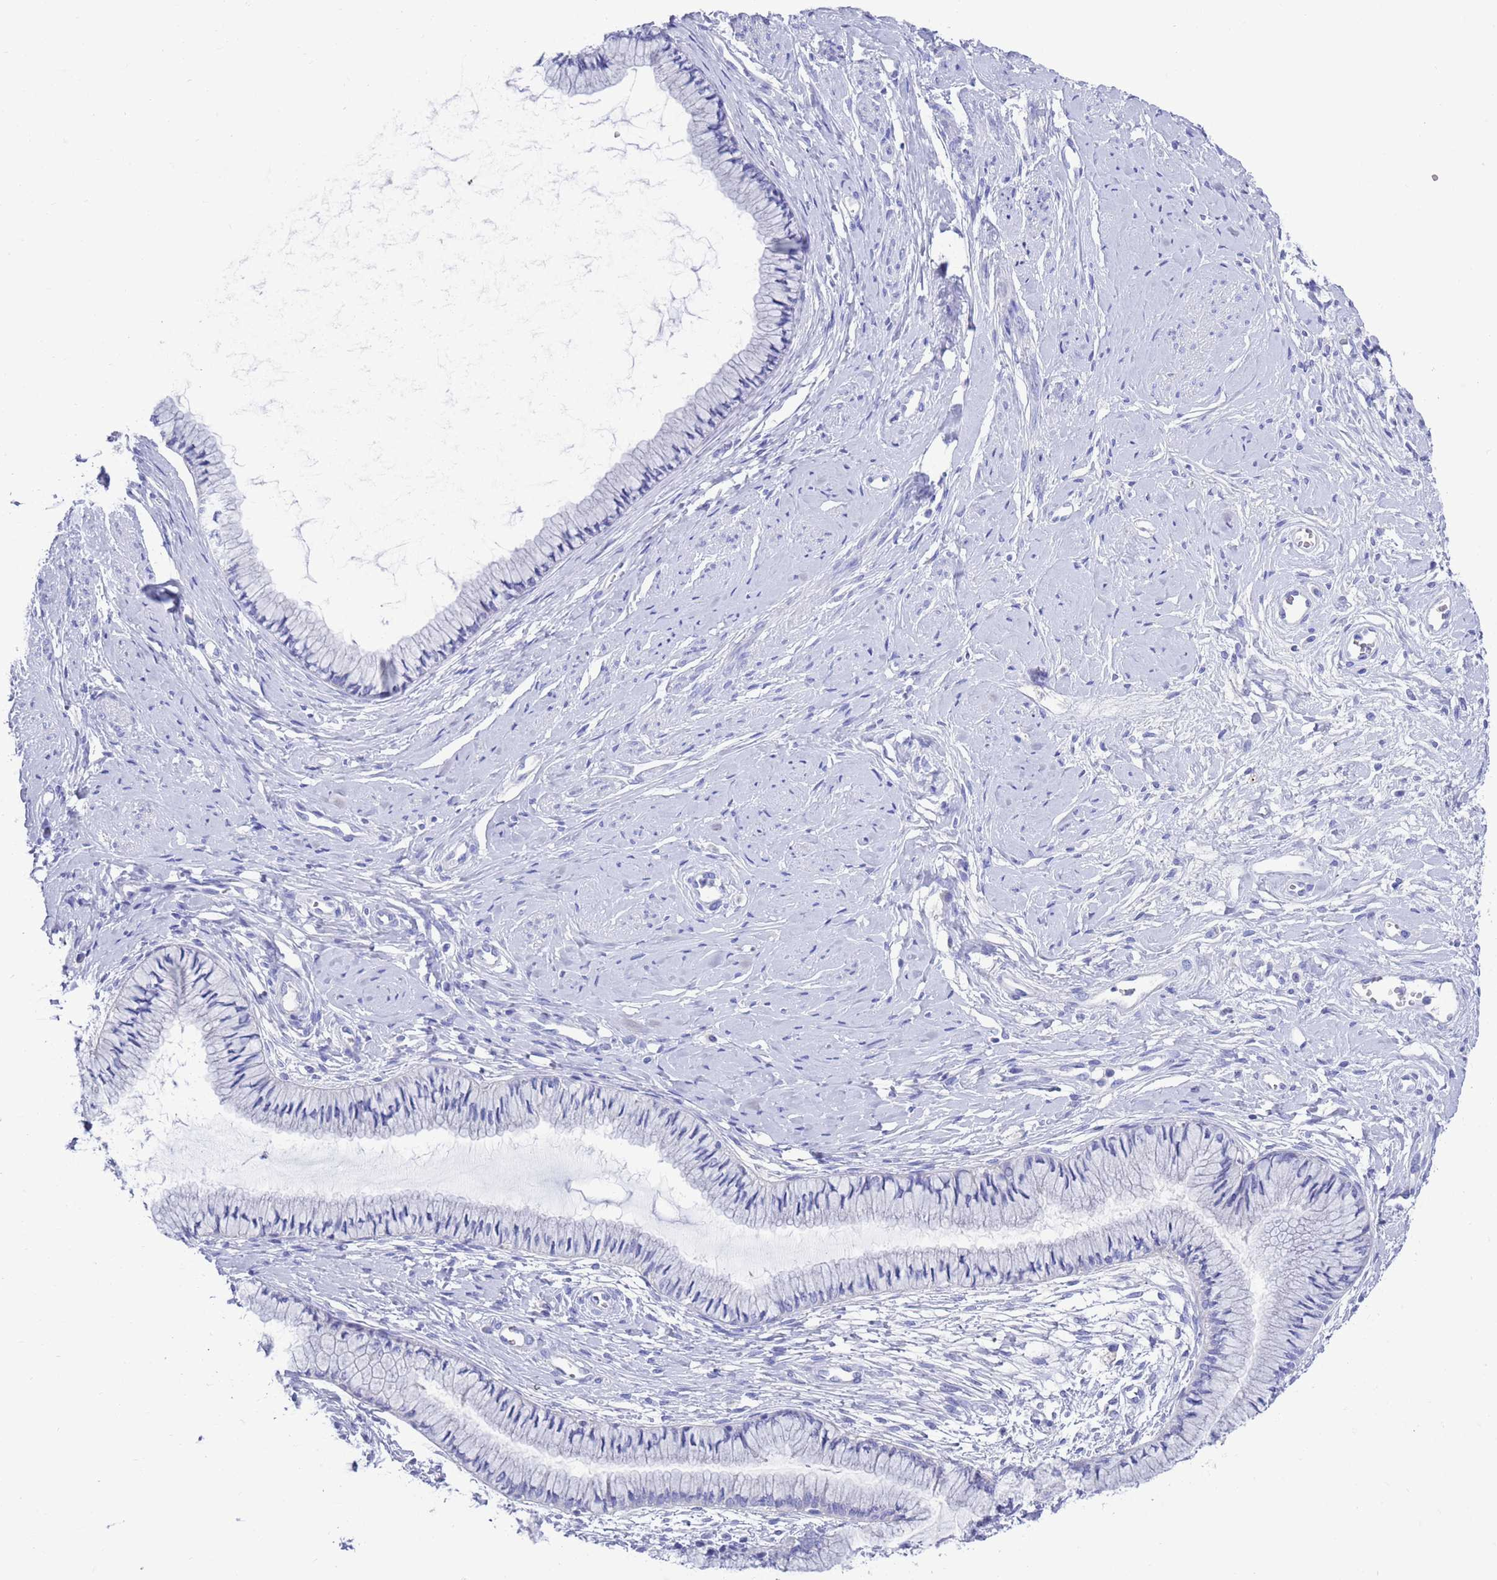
{"staining": {"intensity": "negative", "quantity": "none", "location": "none"}, "tissue": "cervix", "cell_type": "Glandular cells", "image_type": "normal", "snomed": [{"axis": "morphology", "description": "Normal tissue, NOS"}, {"axis": "topography", "description": "Cervix"}], "caption": "Immunohistochemistry photomicrograph of normal cervix: cervix stained with DAB (3,3'-diaminobenzidine) shows no significant protein staining in glandular cells.", "gene": "MTMR2", "patient": {"sex": "female", "age": 42}}